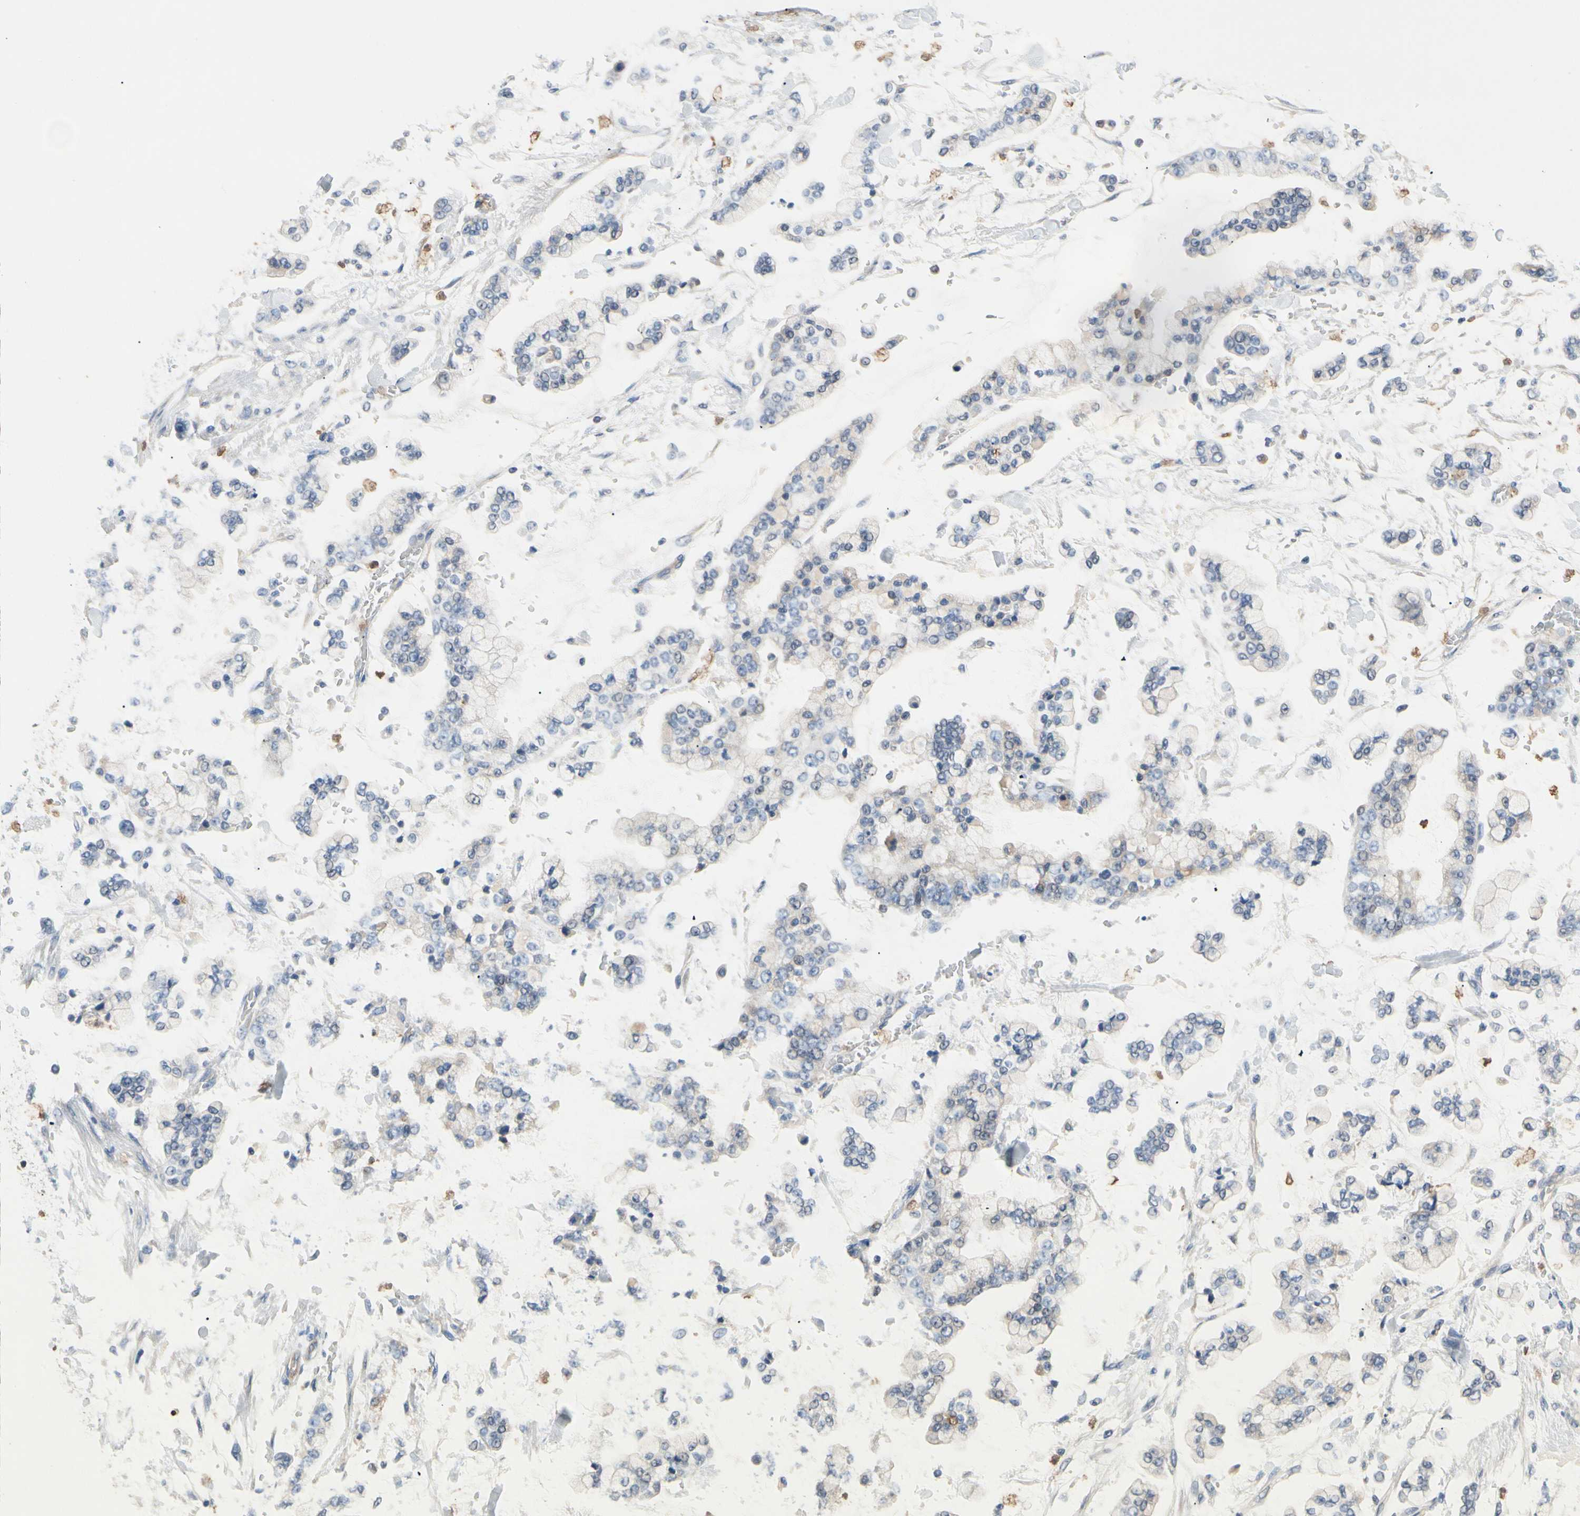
{"staining": {"intensity": "weak", "quantity": "<25%", "location": "cytoplasmic/membranous"}, "tissue": "stomach cancer", "cell_type": "Tumor cells", "image_type": "cancer", "snomed": [{"axis": "morphology", "description": "Normal tissue, NOS"}, {"axis": "morphology", "description": "Adenocarcinoma, NOS"}, {"axis": "topography", "description": "Stomach, upper"}, {"axis": "topography", "description": "Stomach"}], "caption": "Immunohistochemical staining of human adenocarcinoma (stomach) displays no significant staining in tumor cells. (Stains: DAB (3,3'-diaminobenzidine) immunohistochemistry with hematoxylin counter stain, Microscopy: brightfield microscopy at high magnification).", "gene": "BBOX1", "patient": {"sex": "male", "age": 76}}